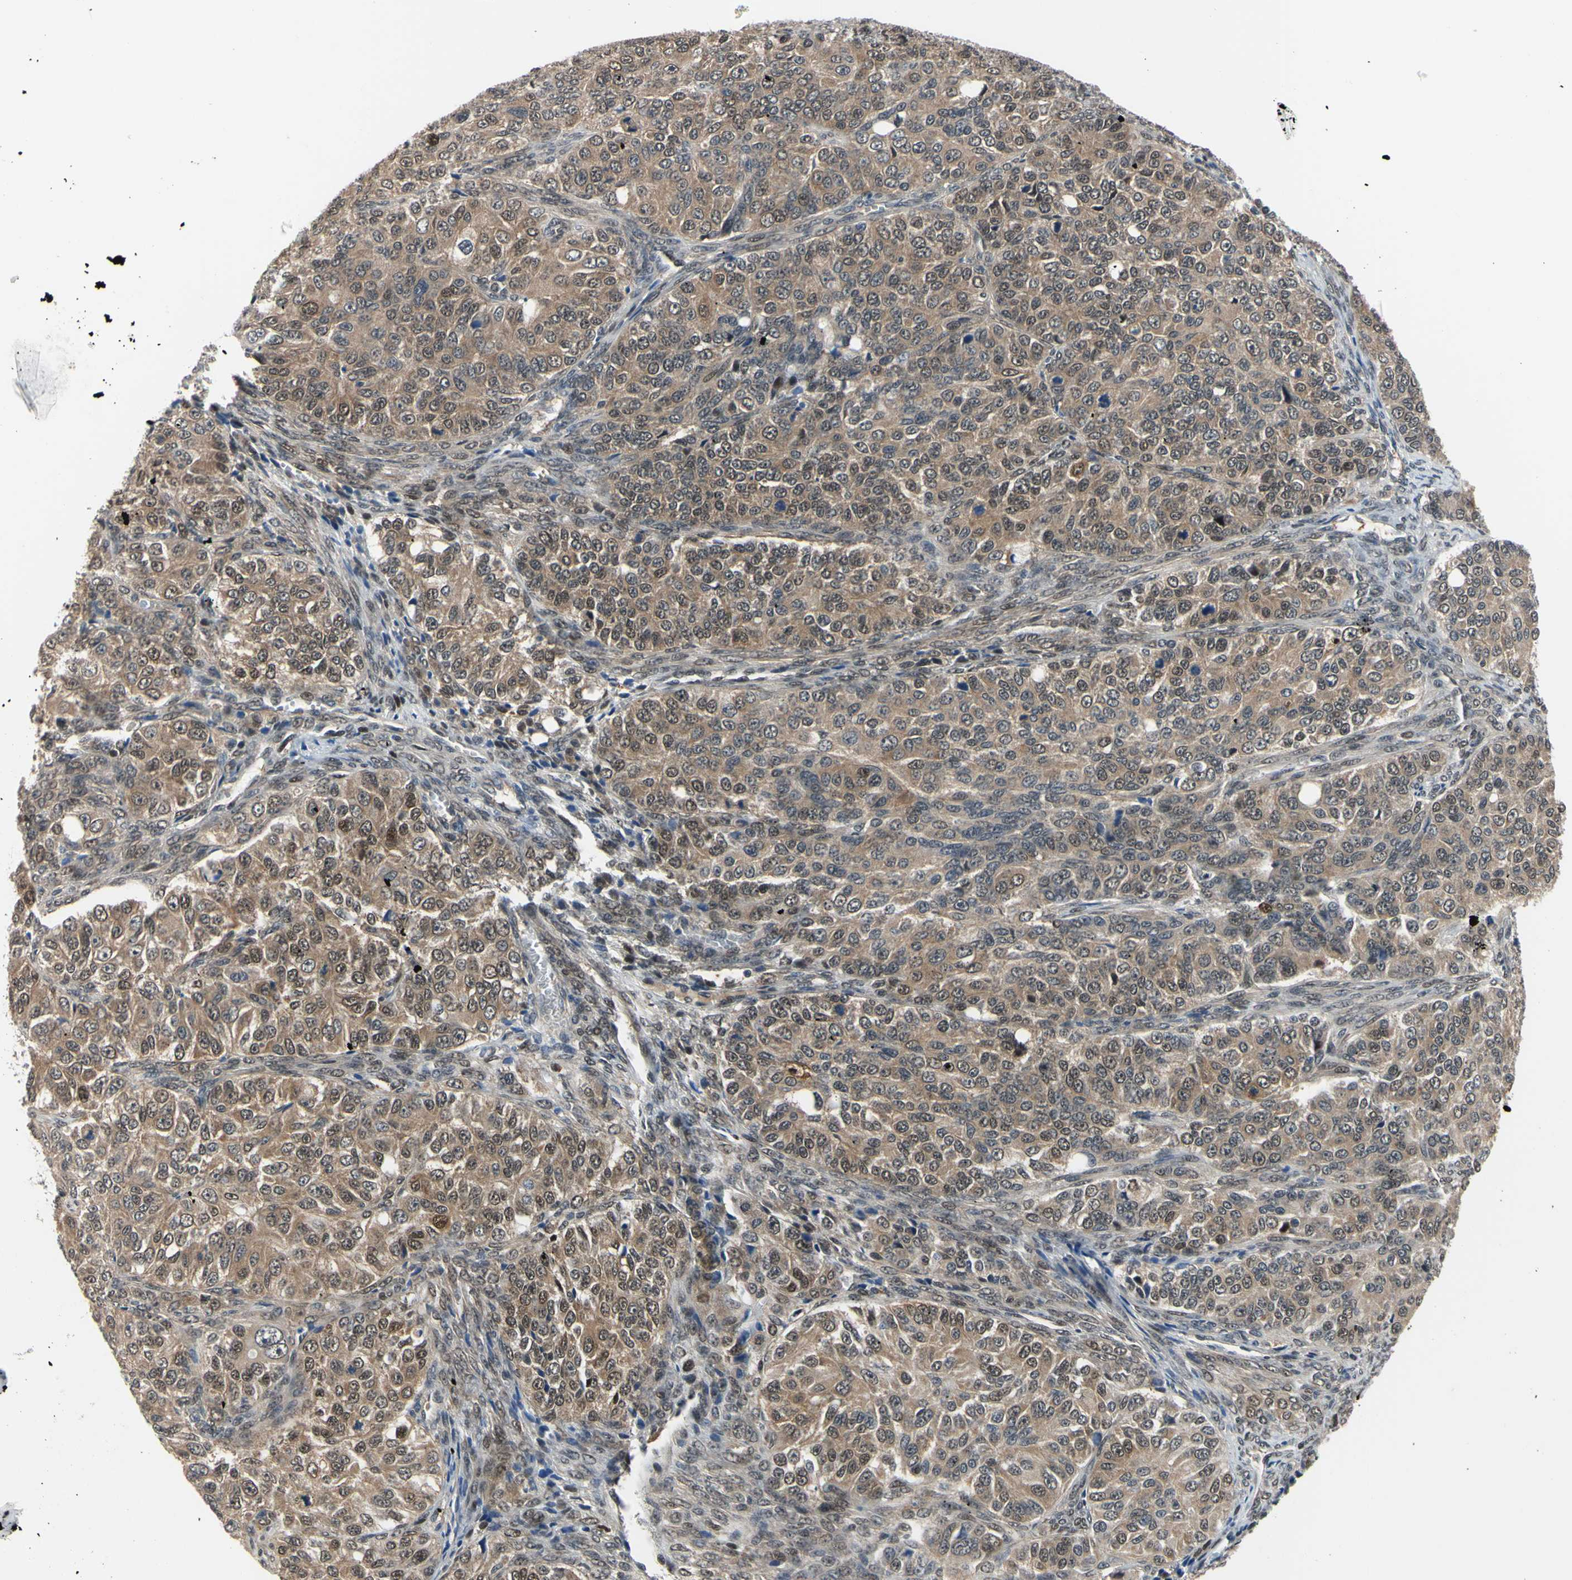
{"staining": {"intensity": "moderate", "quantity": ">75%", "location": "cytoplasmic/membranous,nuclear"}, "tissue": "ovarian cancer", "cell_type": "Tumor cells", "image_type": "cancer", "snomed": [{"axis": "morphology", "description": "Carcinoma, endometroid"}, {"axis": "topography", "description": "Ovary"}], "caption": "Protein expression analysis of human ovarian endometroid carcinoma reveals moderate cytoplasmic/membranous and nuclear positivity in about >75% of tumor cells. (DAB IHC, brown staining for protein, blue staining for nuclei).", "gene": "HSPA4", "patient": {"sex": "female", "age": 51}}